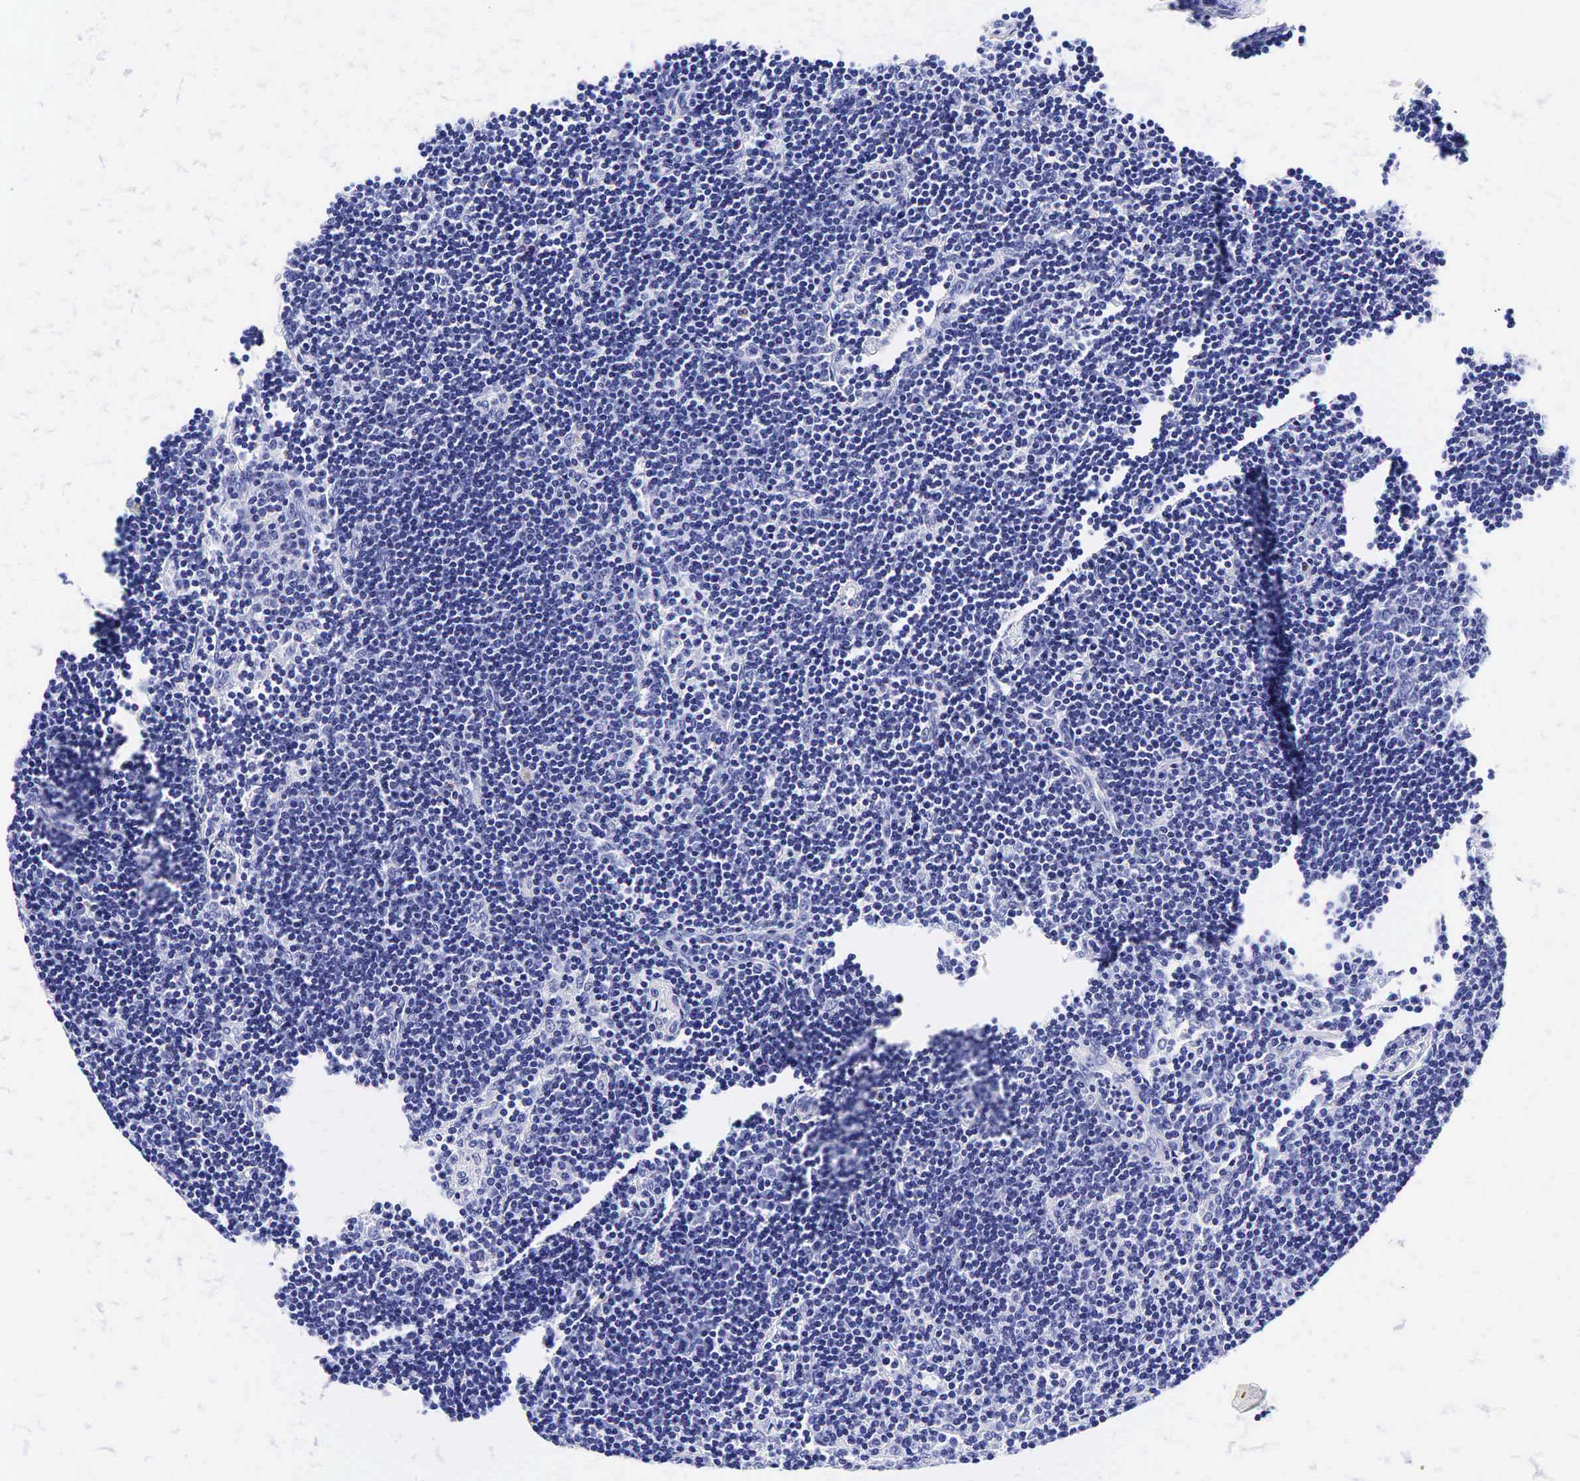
{"staining": {"intensity": "negative", "quantity": "none", "location": "none"}, "tissue": "lymph node", "cell_type": "Germinal center cells", "image_type": "normal", "snomed": [{"axis": "morphology", "description": "Normal tissue, NOS"}, {"axis": "topography", "description": "Lymph node"}], "caption": "The immunohistochemistry (IHC) photomicrograph has no significant staining in germinal center cells of lymph node.", "gene": "GCG", "patient": {"sex": "female", "age": 53}}